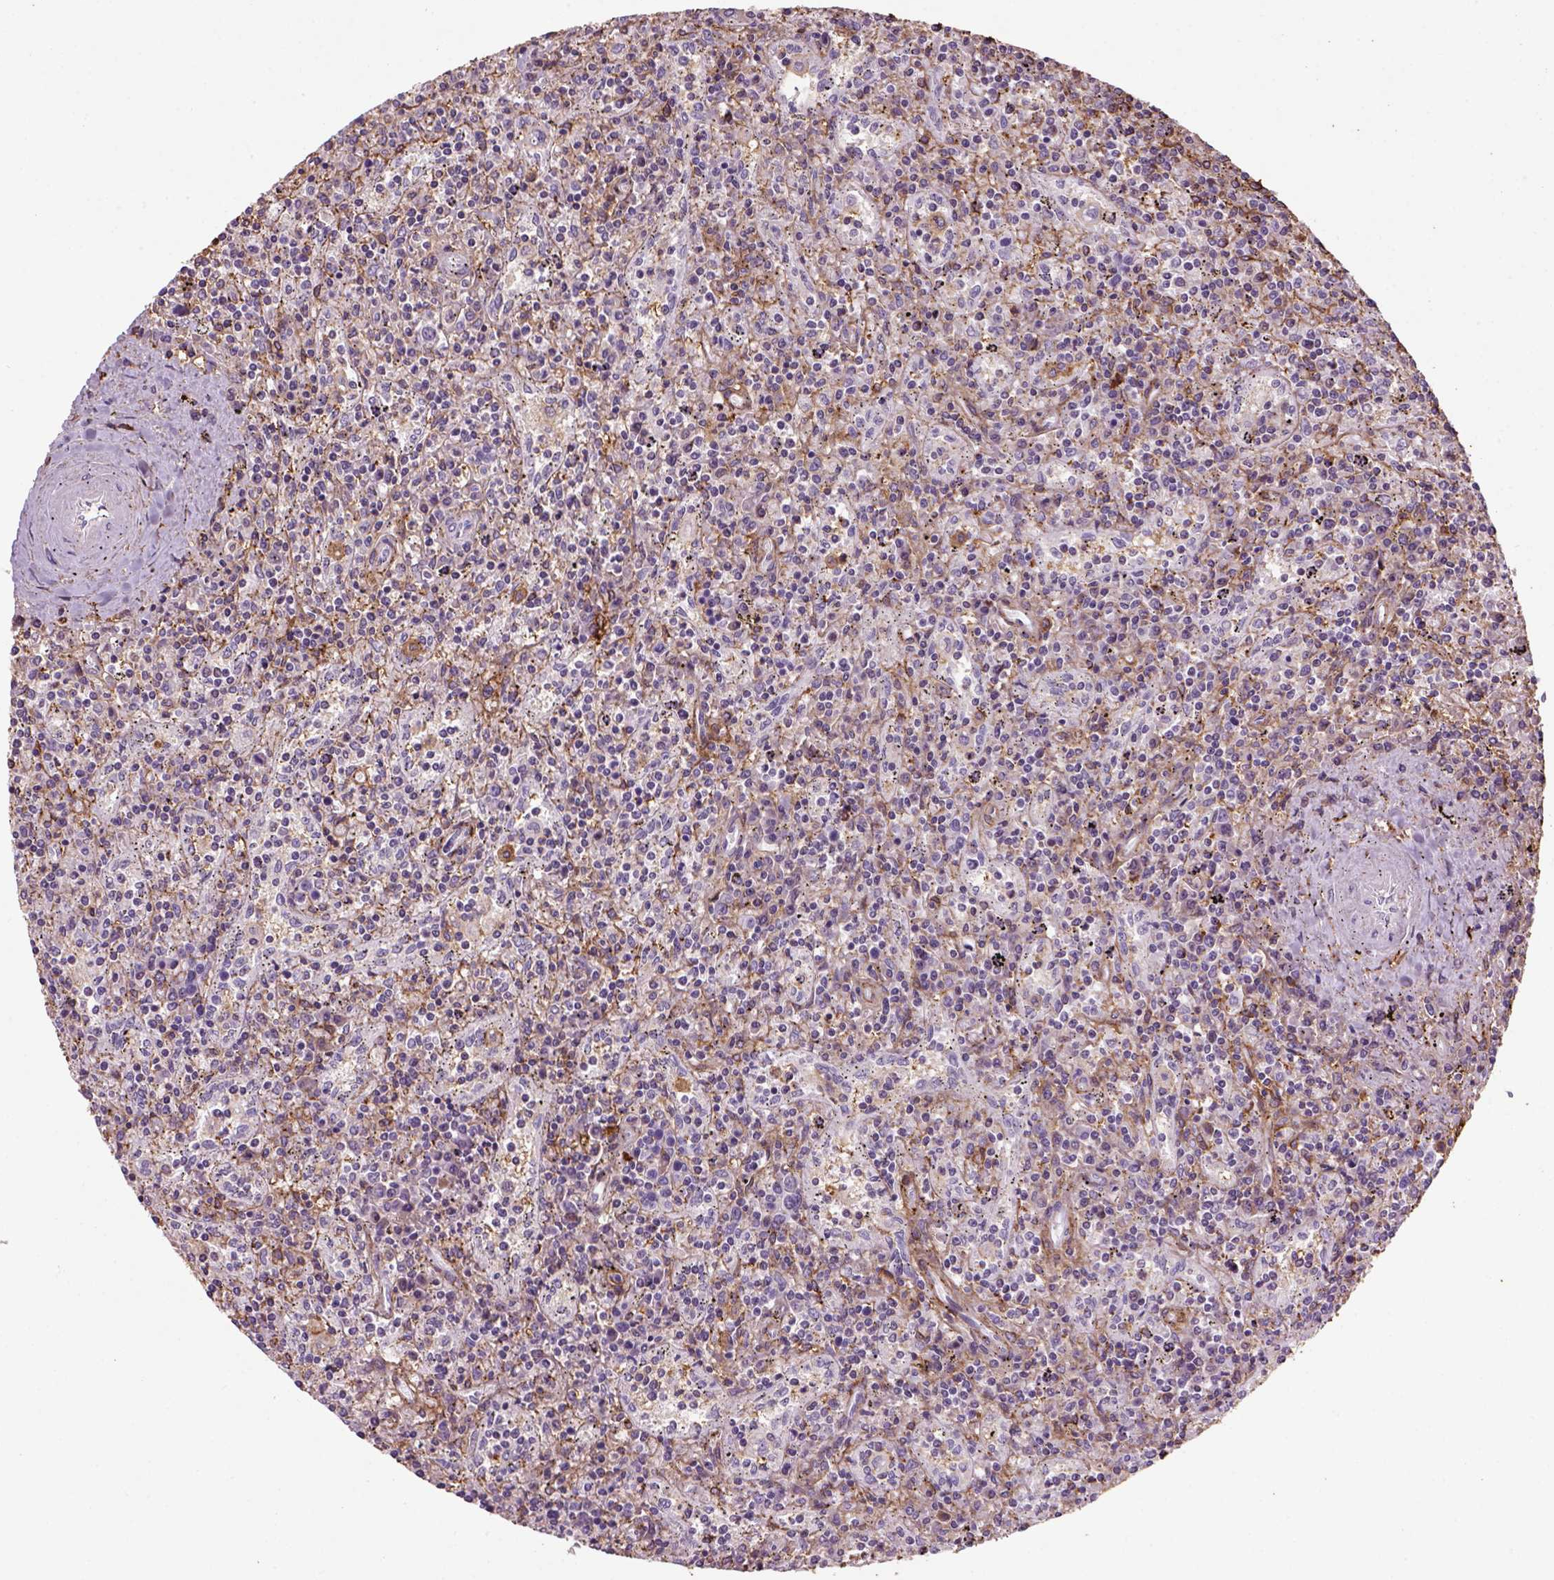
{"staining": {"intensity": "negative", "quantity": "none", "location": "none"}, "tissue": "lymphoma", "cell_type": "Tumor cells", "image_type": "cancer", "snomed": [{"axis": "morphology", "description": "Malignant lymphoma, non-Hodgkin's type, Low grade"}, {"axis": "topography", "description": "Spleen"}], "caption": "IHC of low-grade malignant lymphoma, non-Hodgkin's type exhibits no positivity in tumor cells.", "gene": "MARCKS", "patient": {"sex": "male", "age": 62}}